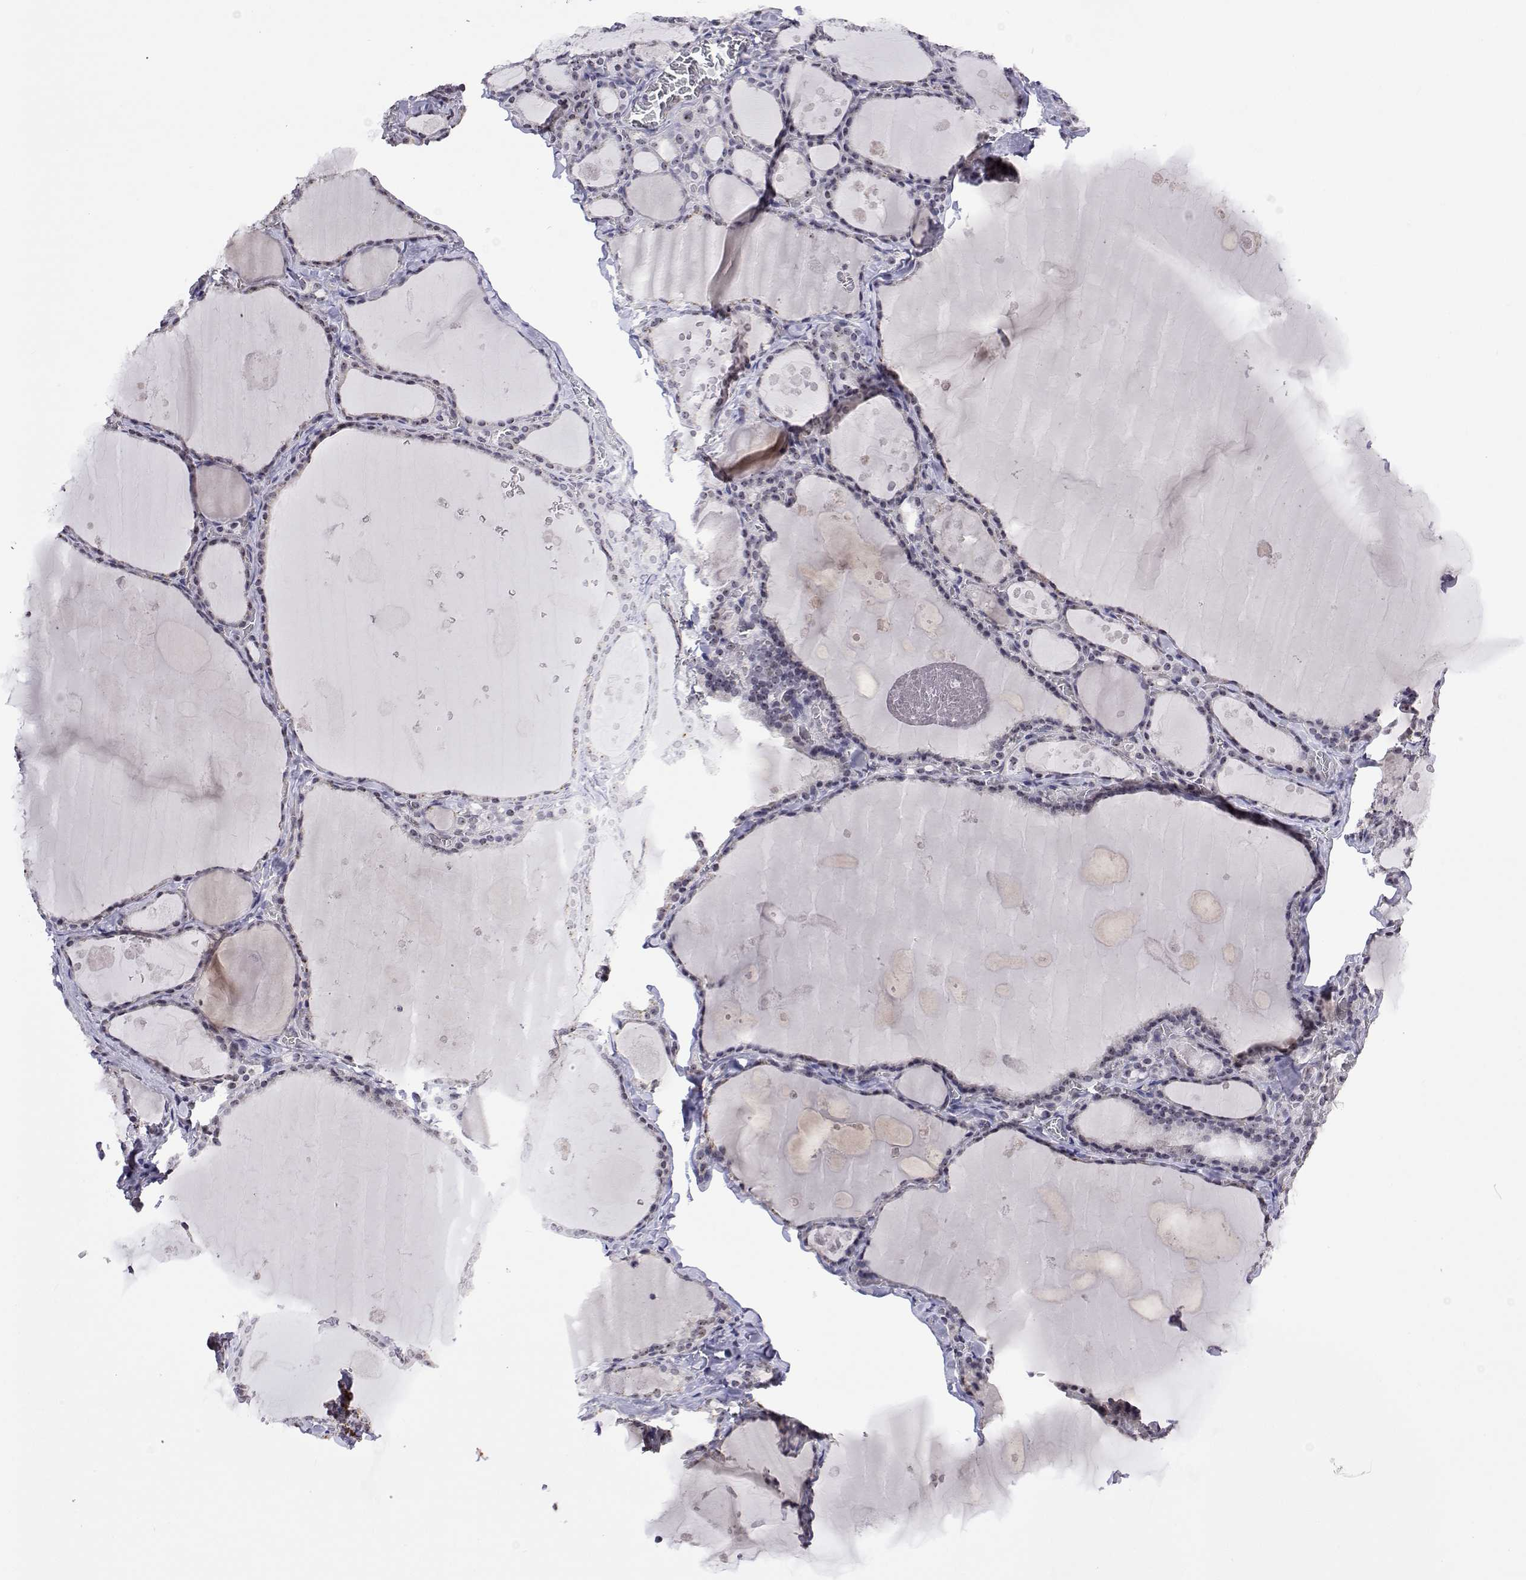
{"staining": {"intensity": "weak", "quantity": "25%-75%", "location": "nuclear"}, "tissue": "thyroid gland", "cell_type": "Glandular cells", "image_type": "normal", "snomed": [{"axis": "morphology", "description": "Normal tissue, NOS"}, {"axis": "topography", "description": "Thyroid gland"}], "caption": "DAB immunohistochemical staining of normal thyroid gland exhibits weak nuclear protein staining in approximately 25%-75% of glandular cells. Ihc stains the protein of interest in brown and the nuclei are stained blue.", "gene": "NHP2", "patient": {"sex": "male", "age": 56}}